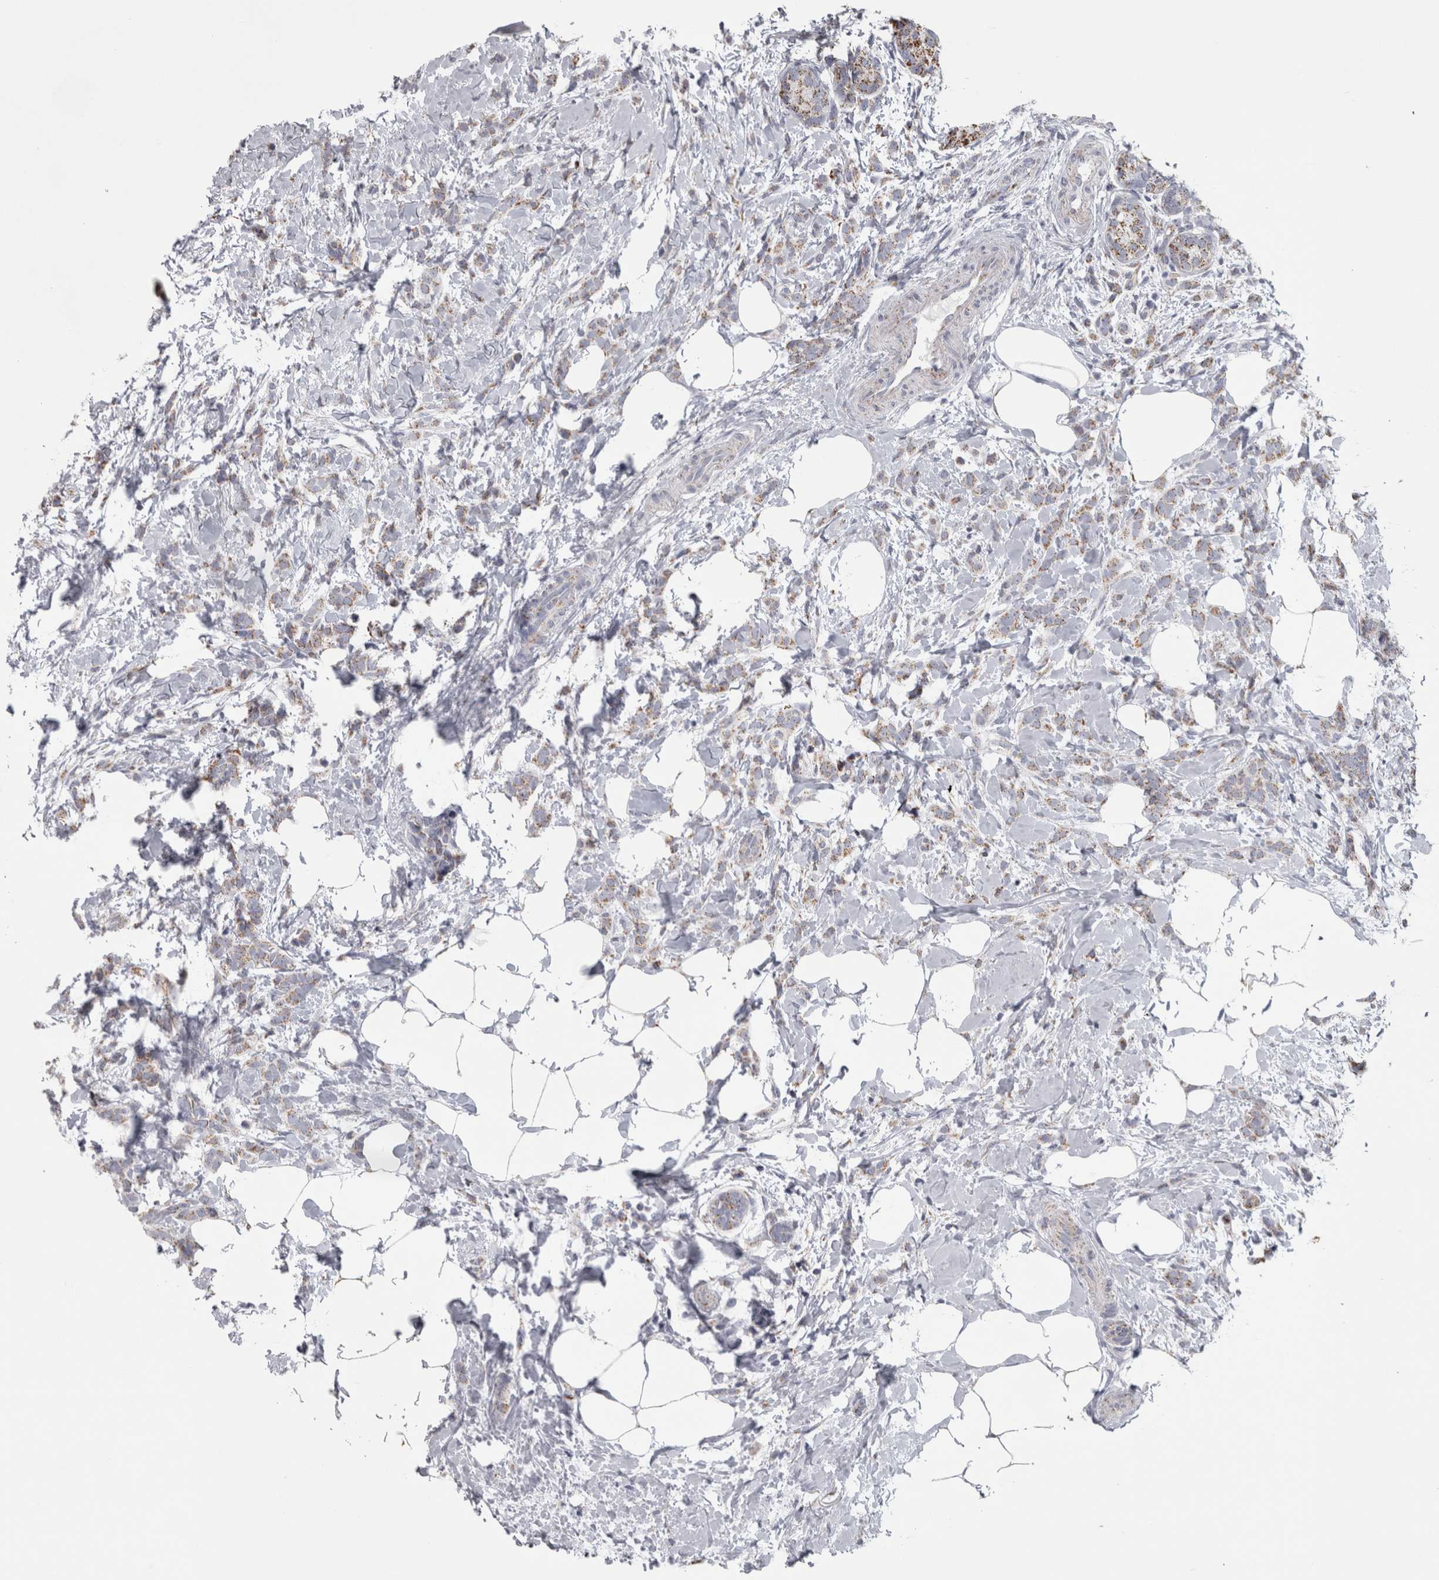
{"staining": {"intensity": "moderate", "quantity": "25%-75%", "location": "cytoplasmic/membranous"}, "tissue": "breast cancer", "cell_type": "Tumor cells", "image_type": "cancer", "snomed": [{"axis": "morphology", "description": "Lobular carcinoma, in situ"}, {"axis": "morphology", "description": "Lobular carcinoma"}, {"axis": "topography", "description": "Breast"}], "caption": "High-magnification brightfield microscopy of lobular carcinoma (breast) stained with DAB (brown) and counterstained with hematoxylin (blue). tumor cells exhibit moderate cytoplasmic/membranous expression is present in about25%-75% of cells.", "gene": "DBT", "patient": {"sex": "female", "age": 41}}